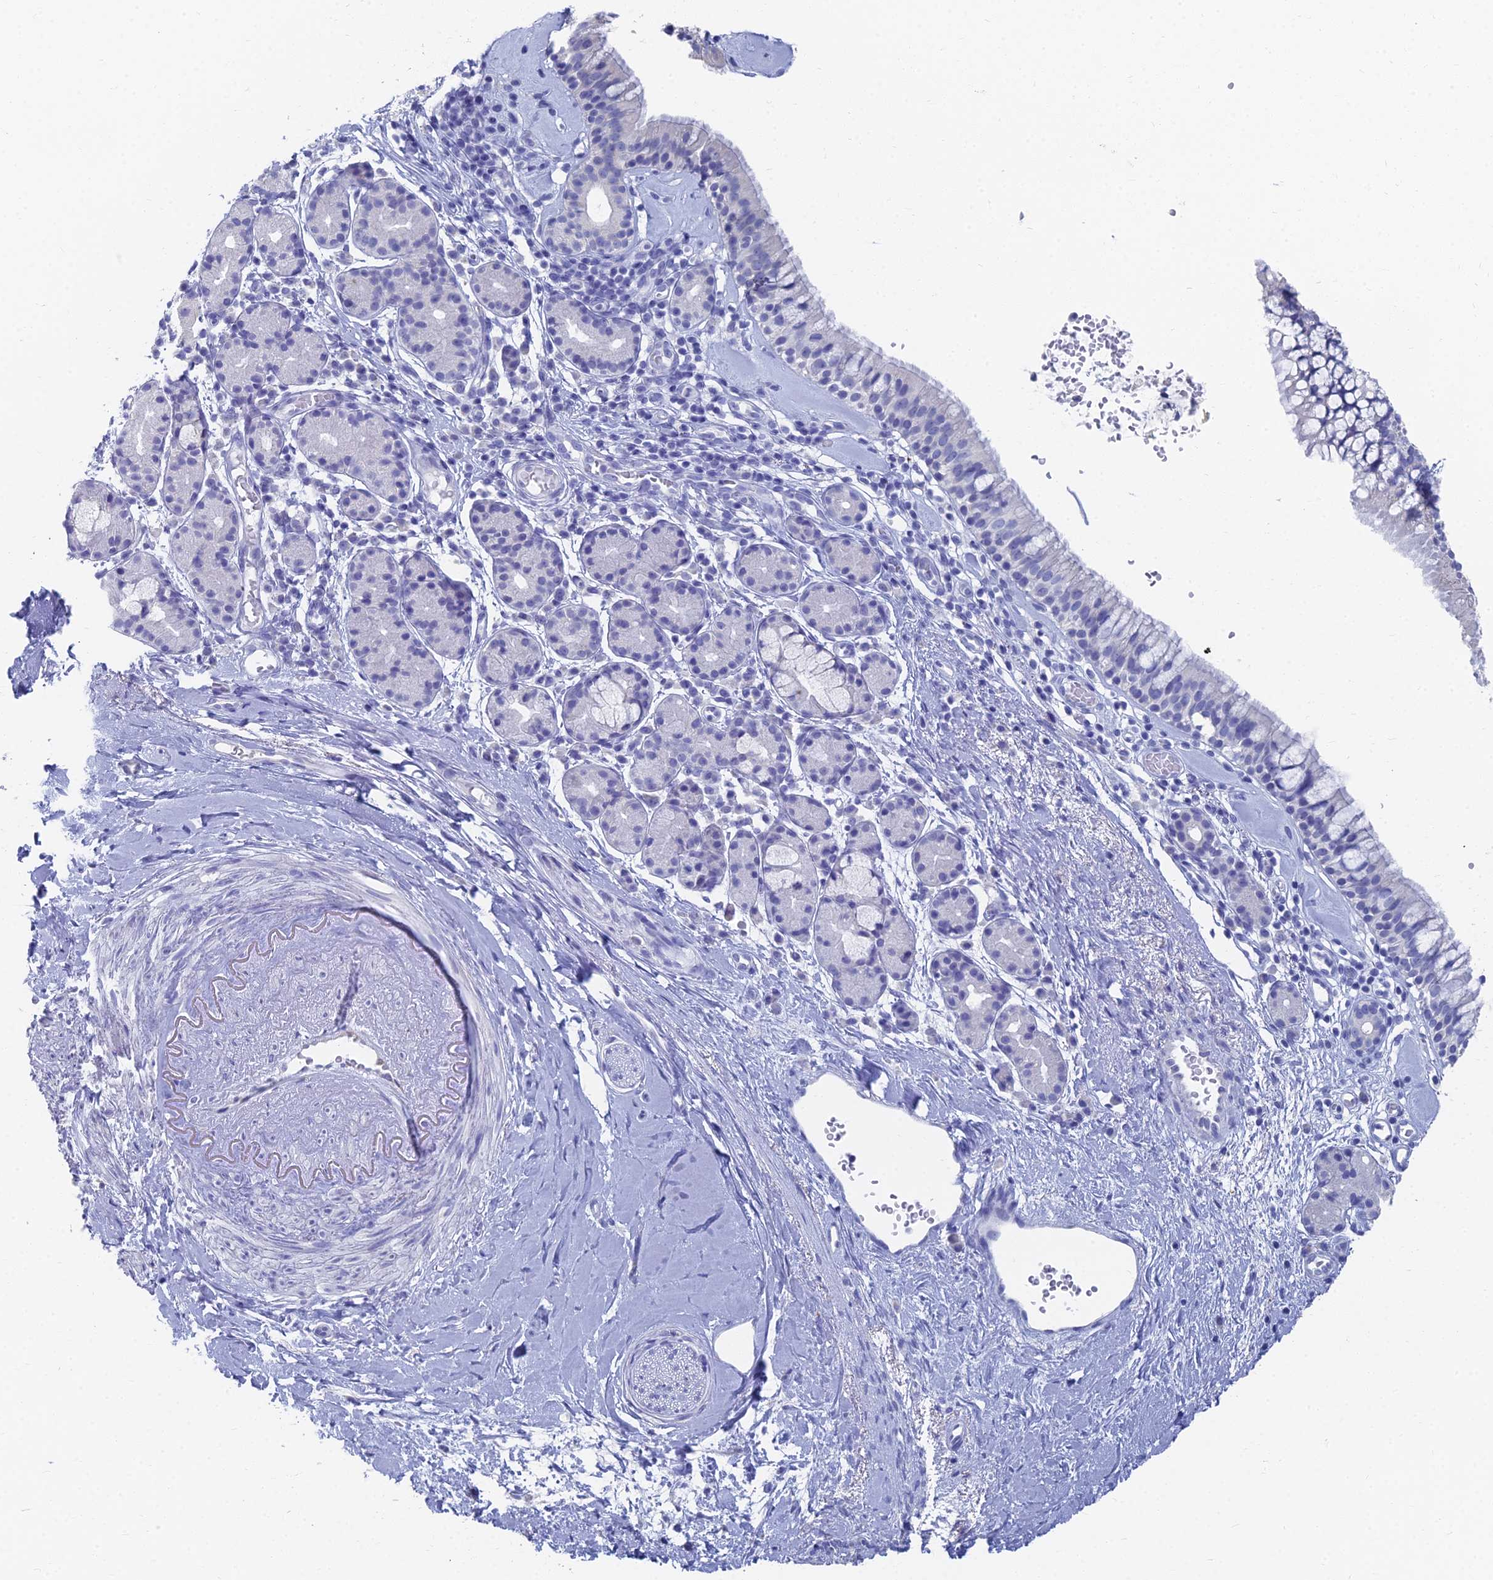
{"staining": {"intensity": "negative", "quantity": "none", "location": "none"}, "tissue": "nasopharynx", "cell_type": "Respiratory epithelial cells", "image_type": "normal", "snomed": [{"axis": "morphology", "description": "Normal tissue, NOS"}, {"axis": "topography", "description": "Nasopharynx"}], "caption": "Micrograph shows no significant protein expression in respiratory epithelial cells of normal nasopharynx.", "gene": "TNNT3", "patient": {"sex": "male", "age": 82}}